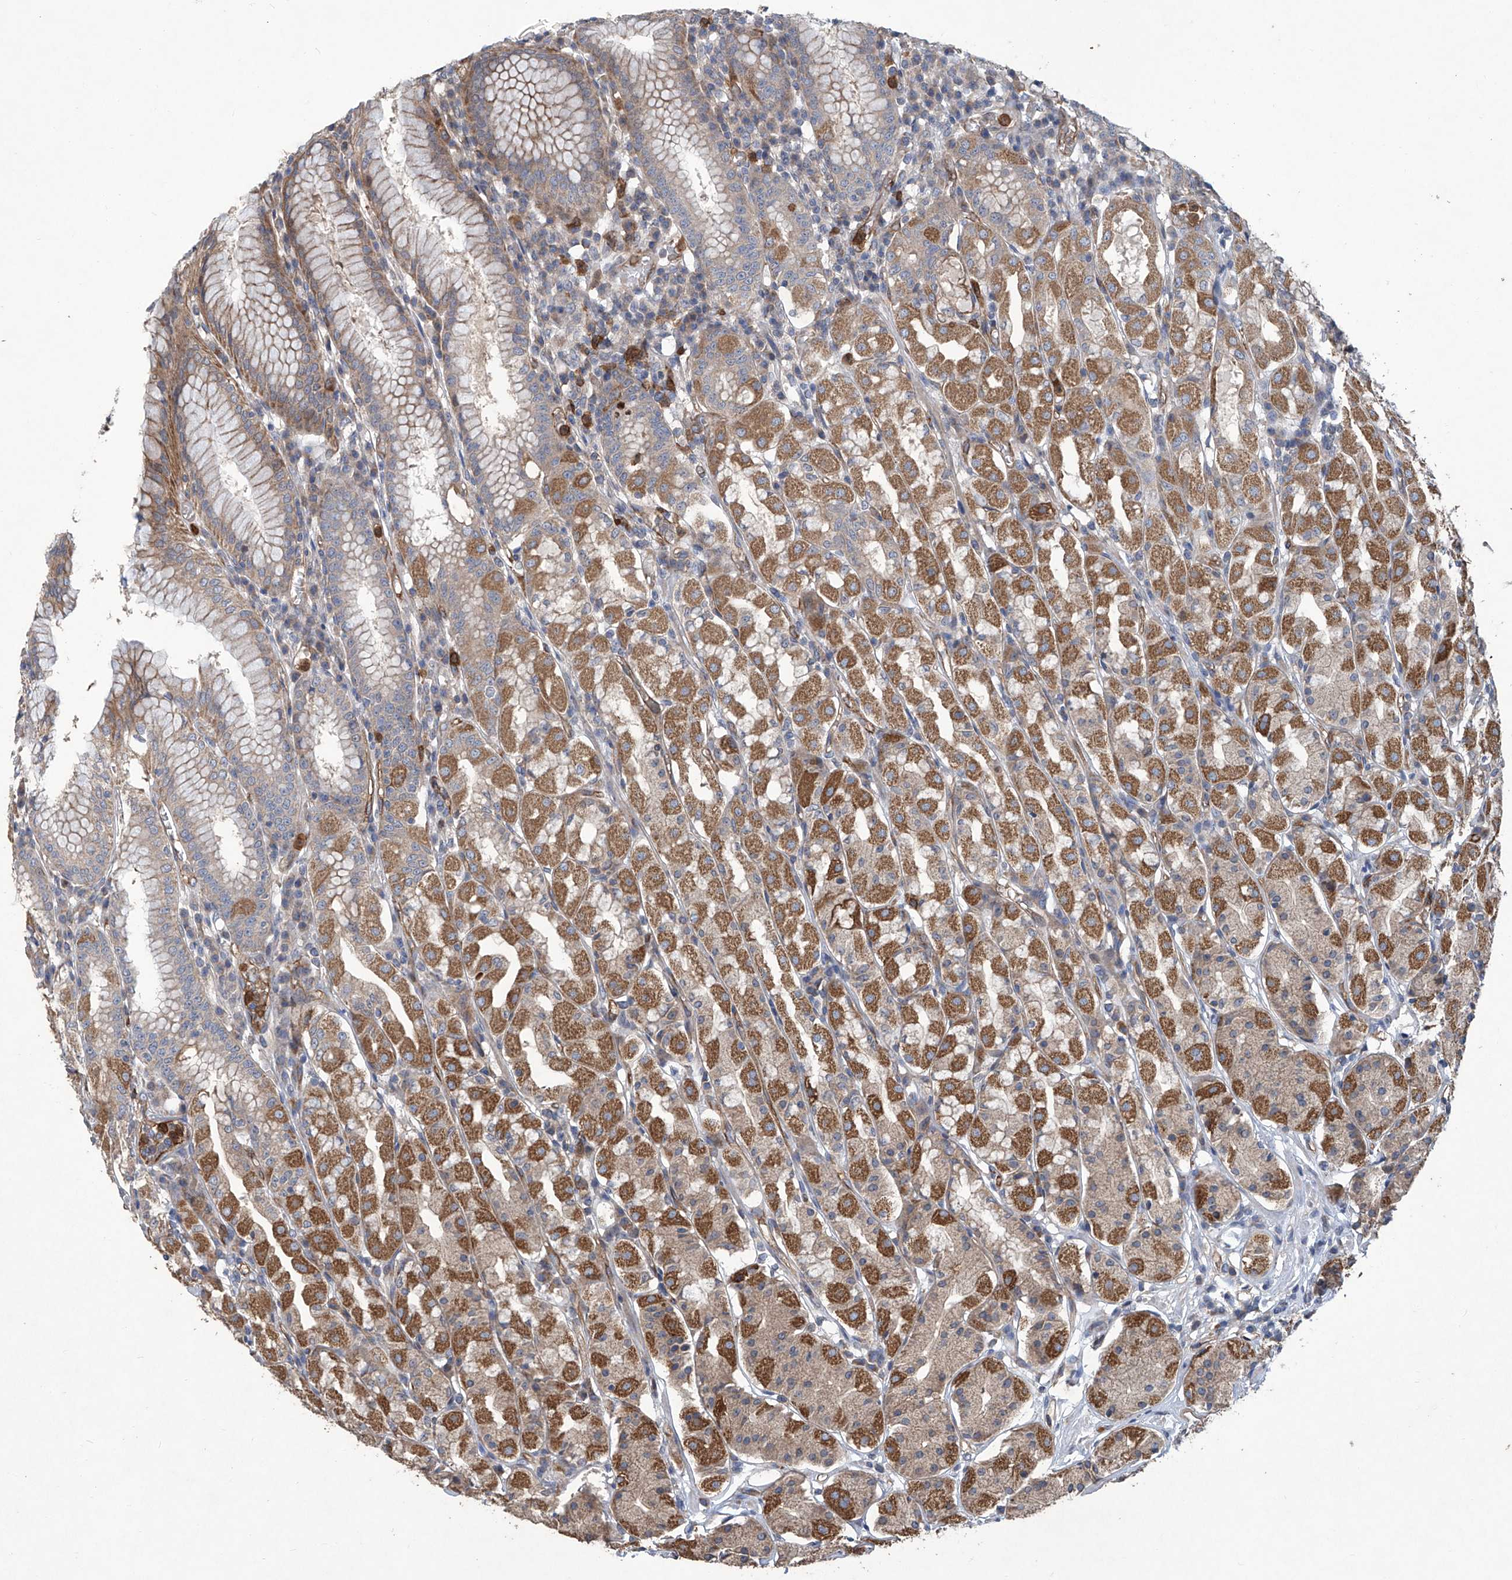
{"staining": {"intensity": "moderate", "quantity": "25%-75%", "location": "cytoplasmic/membranous"}, "tissue": "stomach", "cell_type": "Glandular cells", "image_type": "normal", "snomed": [{"axis": "morphology", "description": "Normal tissue, NOS"}, {"axis": "topography", "description": "Stomach"}, {"axis": "topography", "description": "Stomach, lower"}], "caption": "DAB (3,3'-diaminobenzidine) immunohistochemical staining of normal stomach demonstrates moderate cytoplasmic/membranous protein positivity in about 25%-75% of glandular cells.", "gene": "EIF2D", "patient": {"sex": "female", "age": 56}}